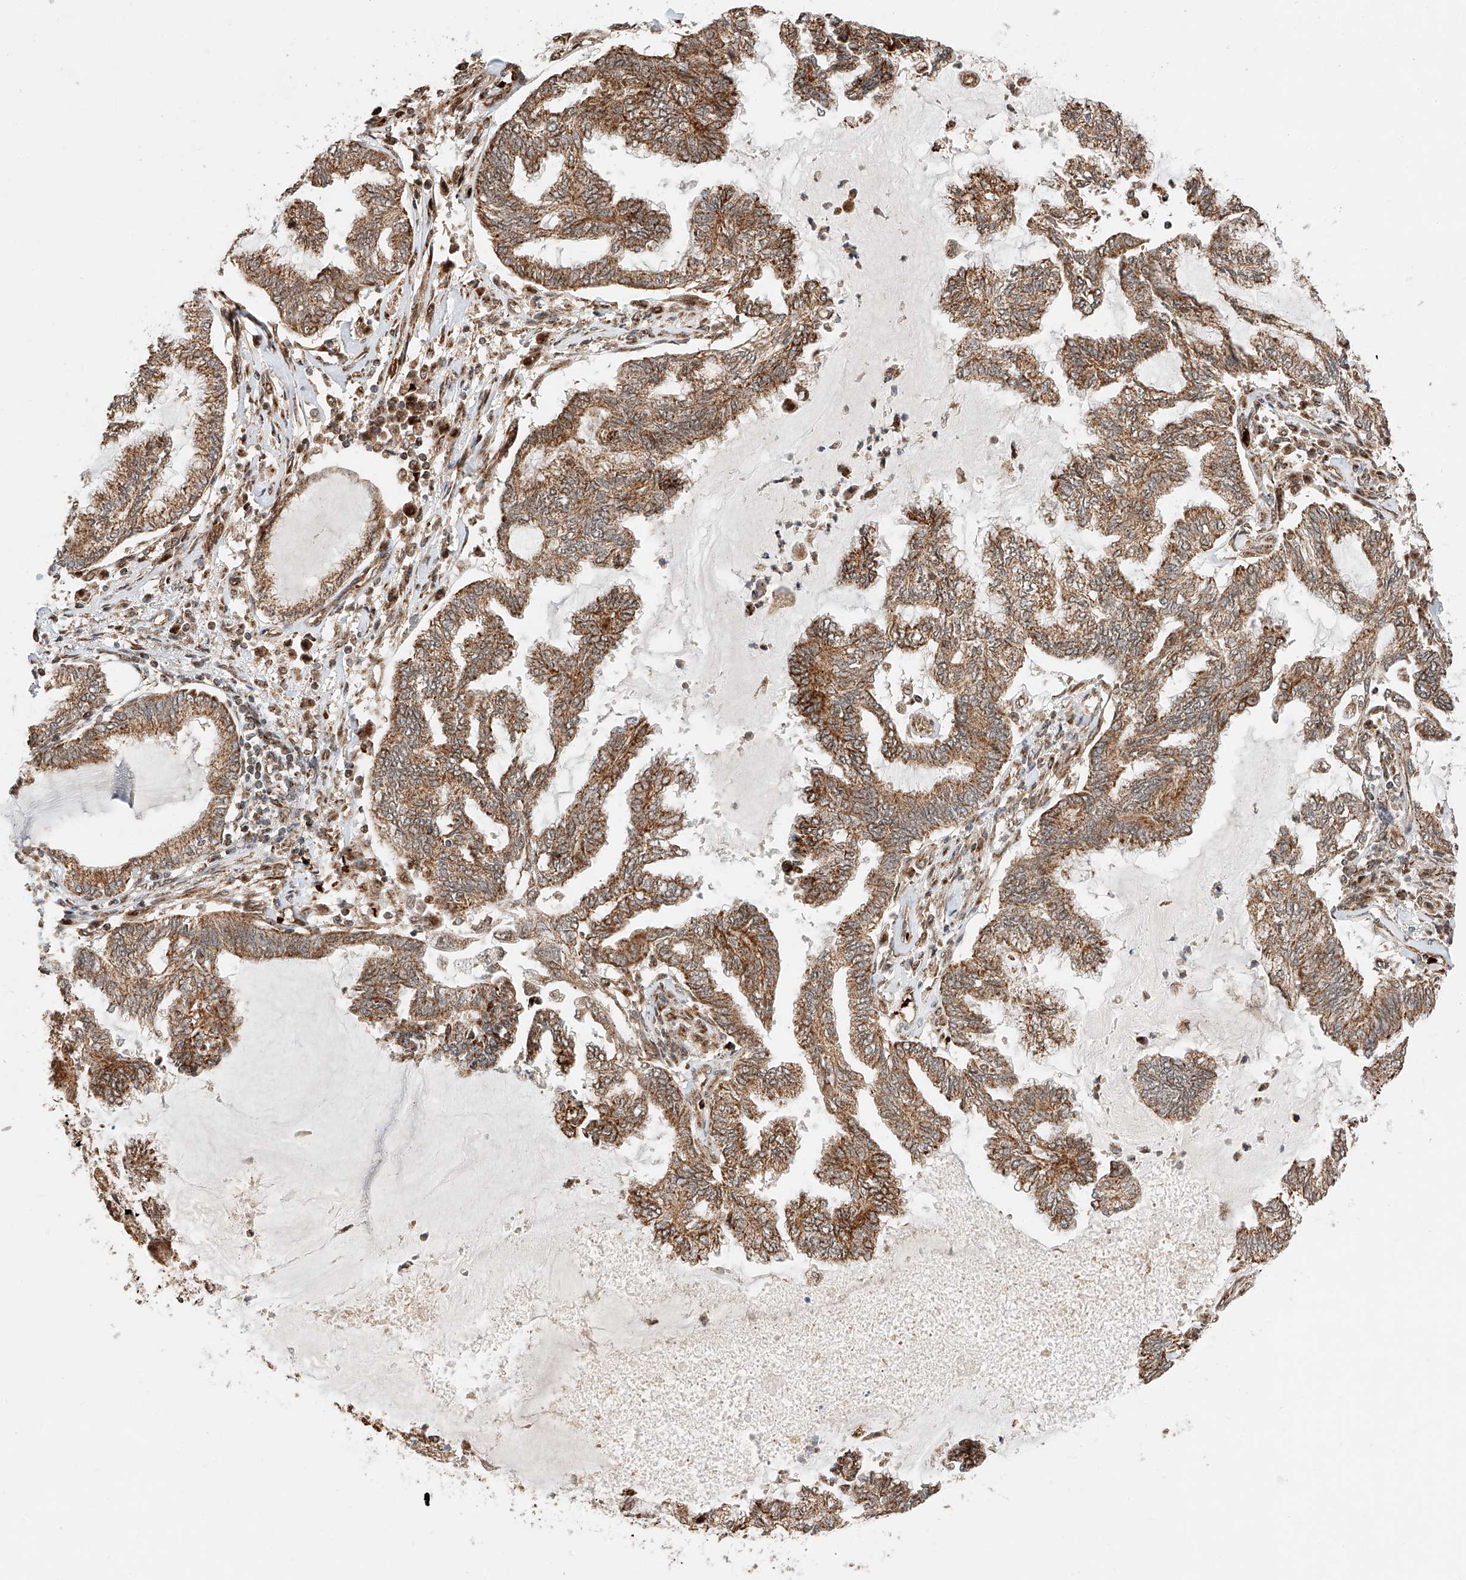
{"staining": {"intensity": "moderate", "quantity": ">75%", "location": "cytoplasmic/membranous"}, "tissue": "endometrial cancer", "cell_type": "Tumor cells", "image_type": "cancer", "snomed": [{"axis": "morphology", "description": "Adenocarcinoma, NOS"}, {"axis": "topography", "description": "Endometrium"}], "caption": "An immunohistochemistry histopathology image of tumor tissue is shown. Protein staining in brown shows moderate cytoplasmic/membranous positivity in endometrial cancer (adenocarcinoma) within tumor cells. The protein of interest is shown in brown color, while the nuclei are stained blue.", "gene": "THTPA", "patient": {"sex": "female", "age": 86}}